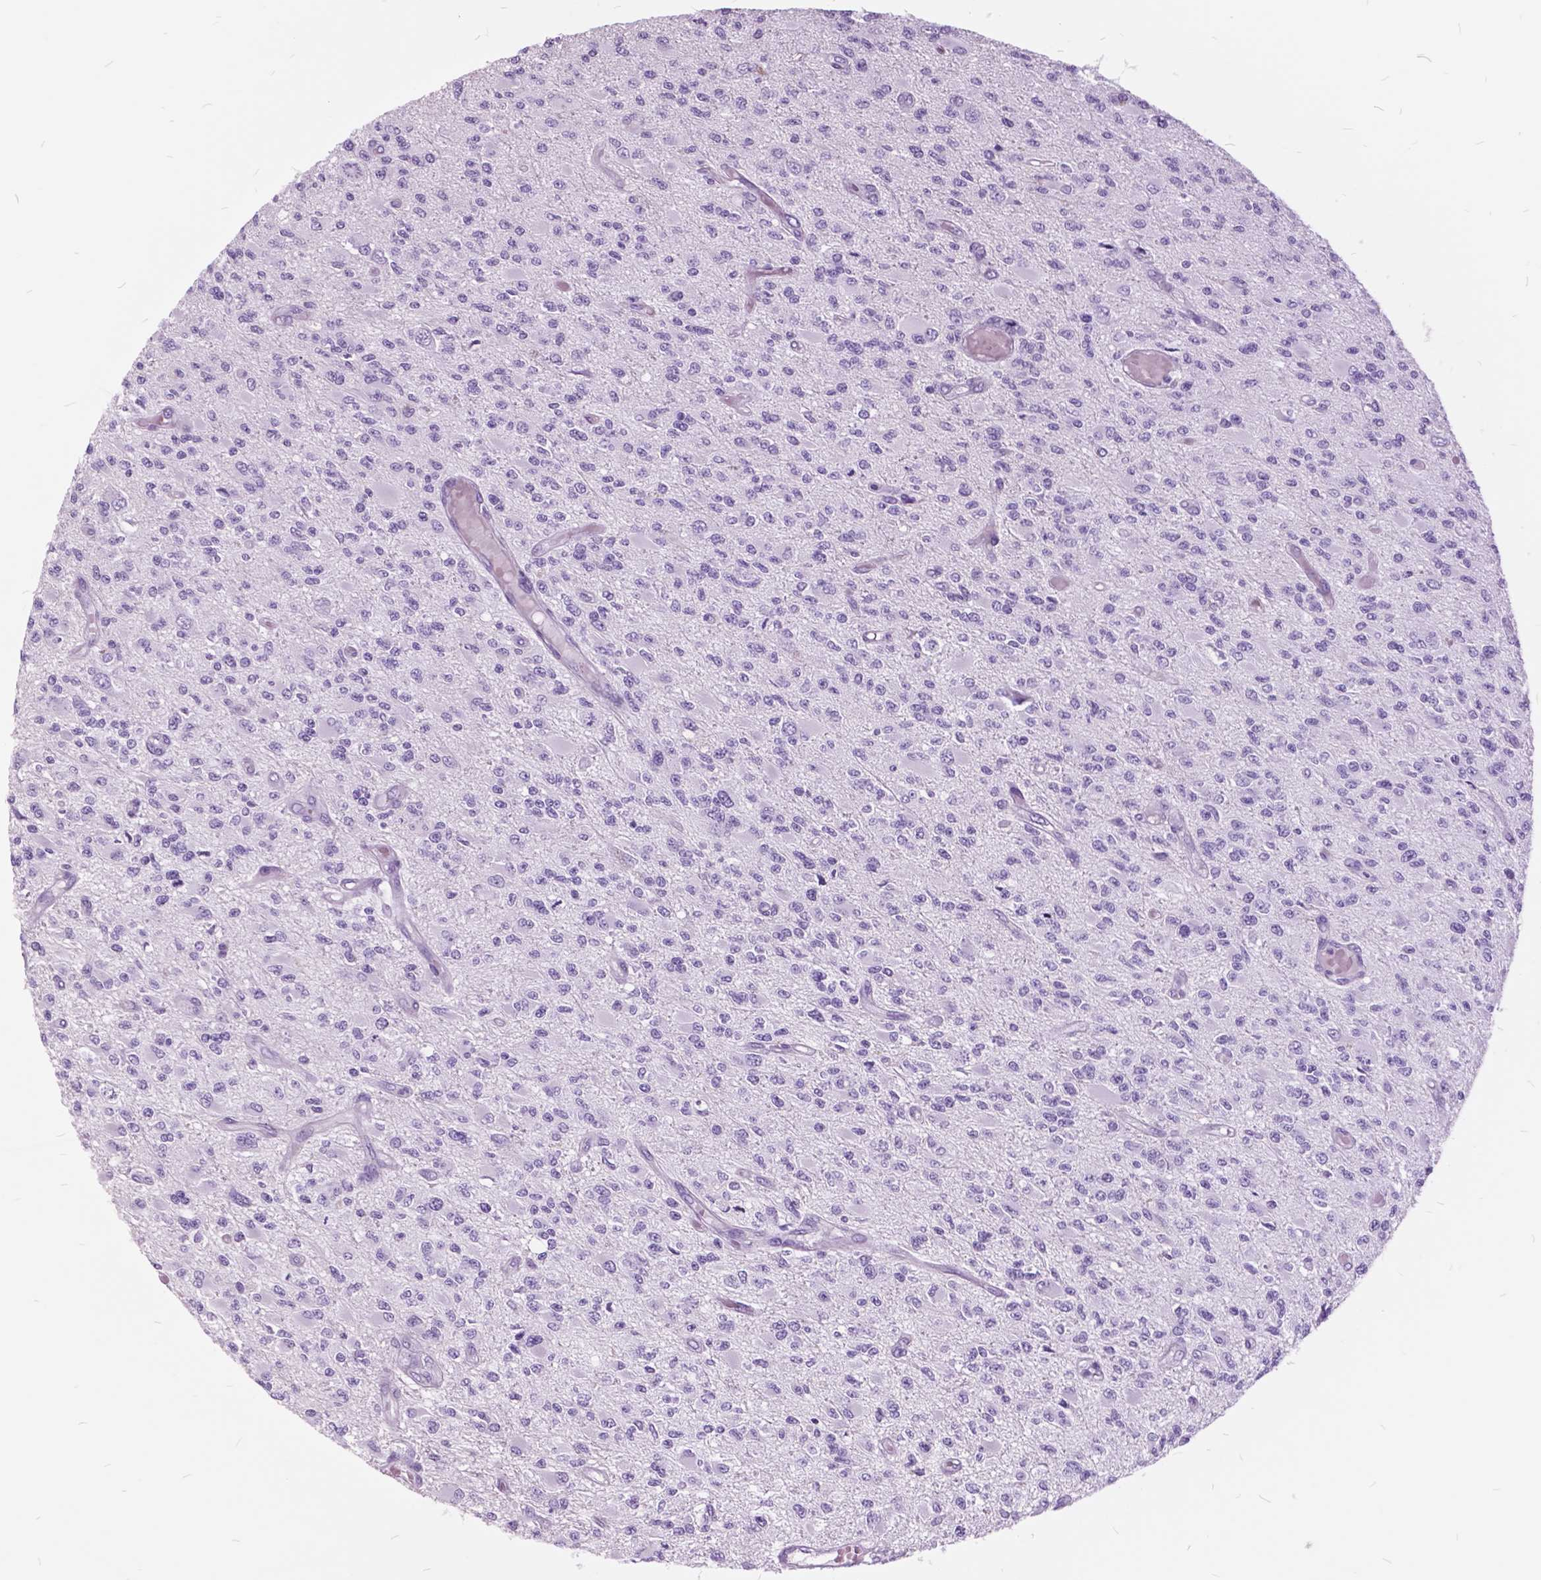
{"staining": {"intensity": "negative", "quantity": "none", "location": "none"}, "tissue": "glioma", "cell_type": "Tumor cells", "image_type": "cancer", "snomed": [{"axis": "morphology", "description": "Glioma, malignant, High grade"}, {"axis": "topography", "description": "Brain"}], "caption": "High power microscopy micrograph of an immunohistochemistry micrograph of malignant high-grade glioma, revealing no significant positivity in tumor cells.", "gene": "GDF9", "patient": {"sex": "female", "age": 63}}